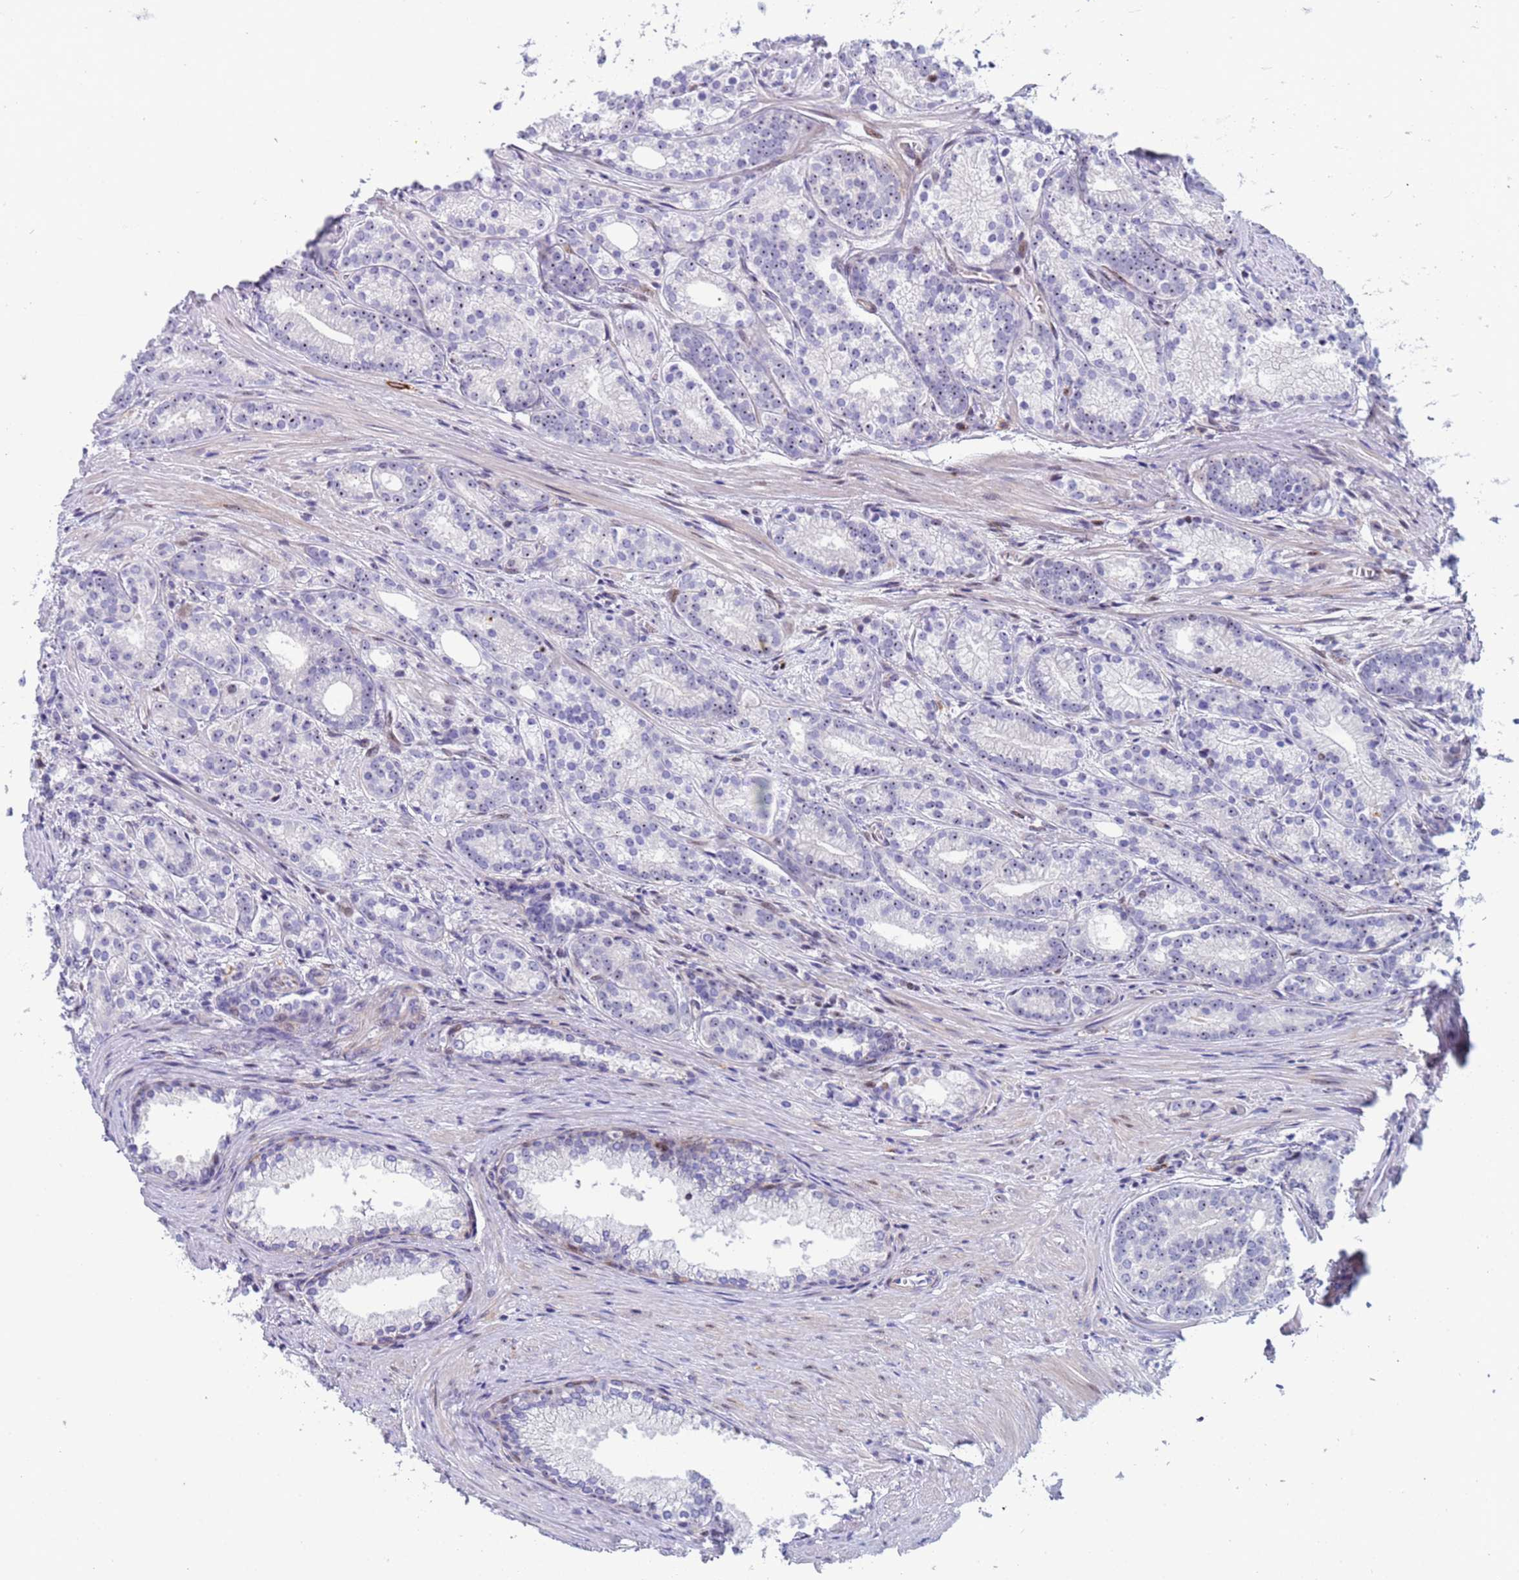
{"staining": {"intensity": "negative", "quantity": "none", "location": "none"}, "tissue": "prostate cancer", "cell_type": "Tumor cells", "image_type": "cancer", "snomed": [{"axis": "morphology", "description": "Adenocarcinoma, Low grade"}, {"axis": "topography", "description": "Prostate"}], "caption": "High power microscopy micrograph of an immunohistochemistry micrograph of prostate adenocarcinoma (low-grade), revealing no significant positivity in tumor cells.", "gene": "POP5", "patient": {"sex": "male", "age": 71}}